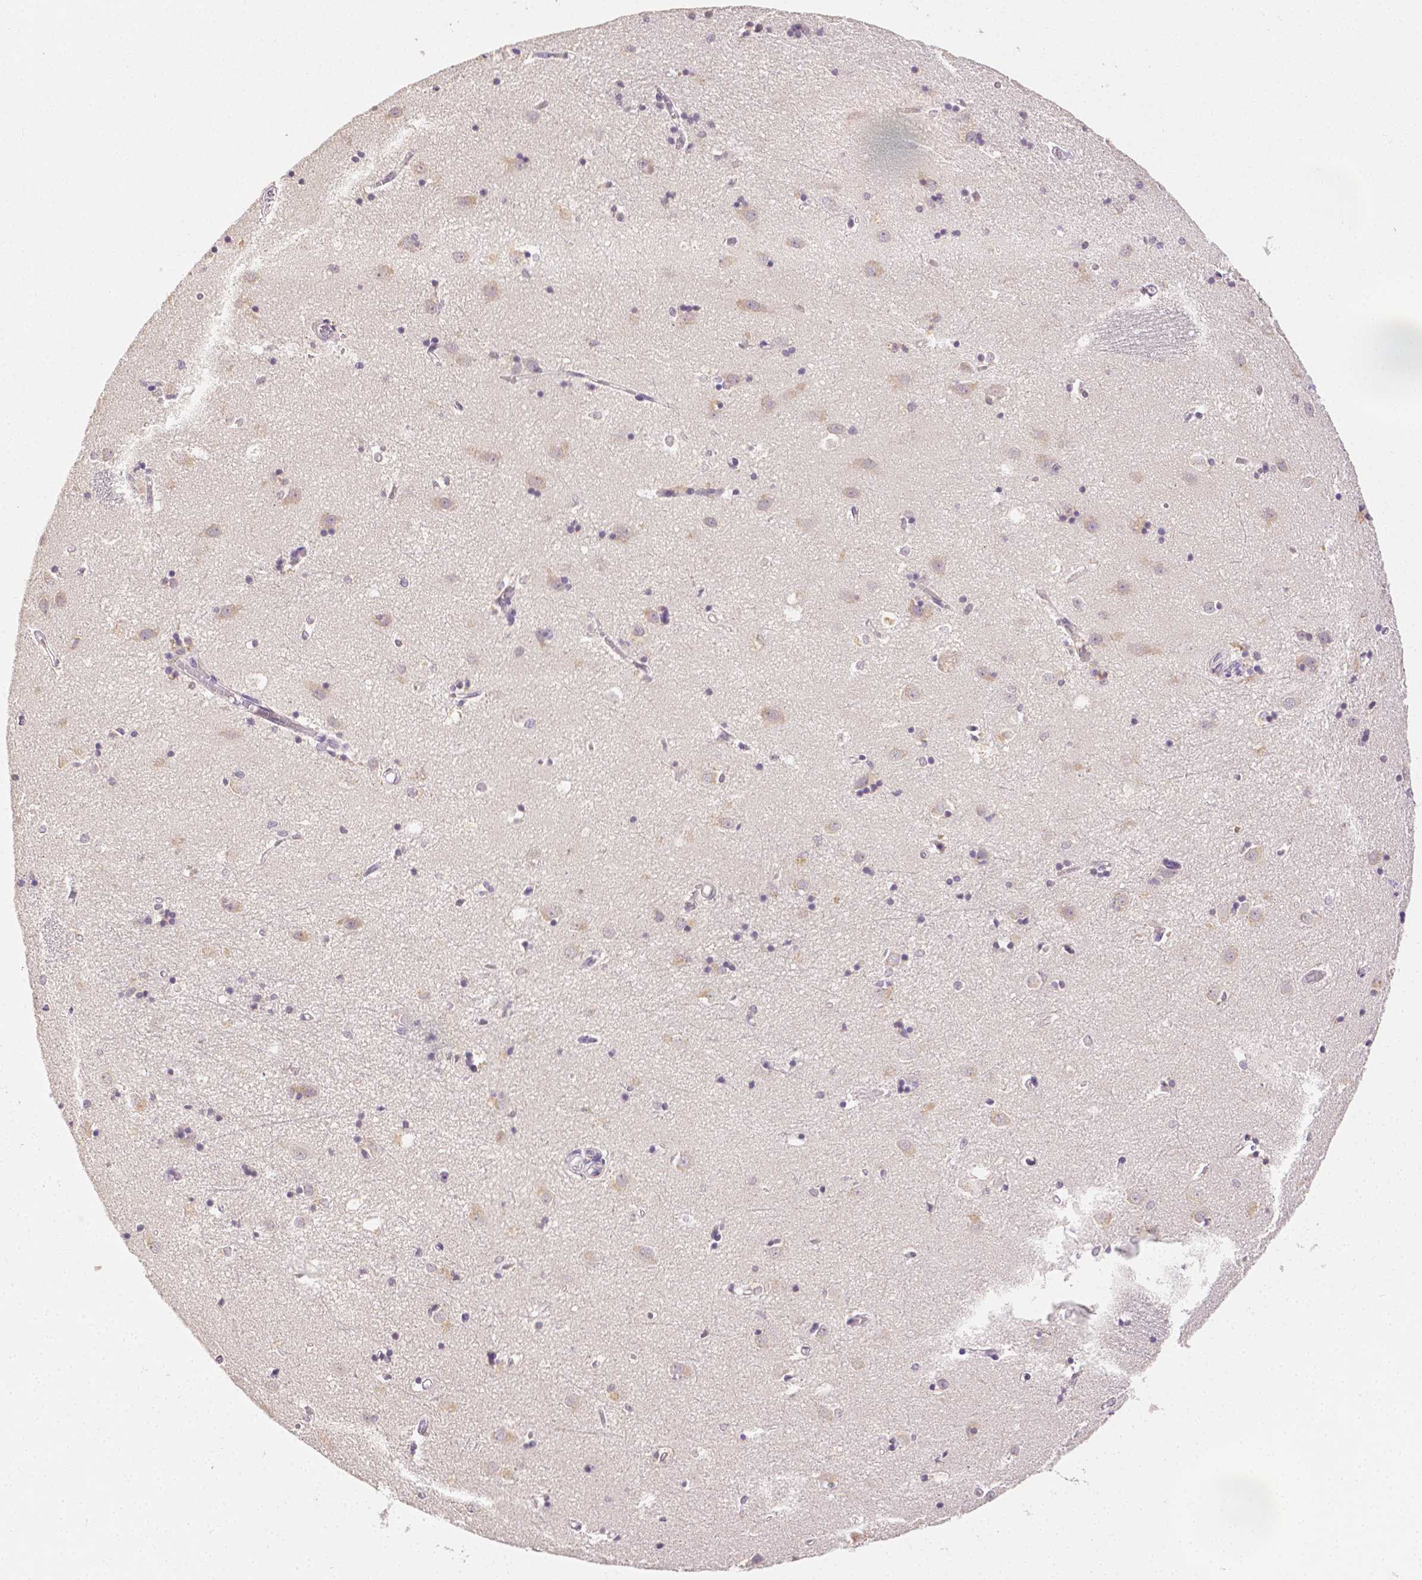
{"staining": {"intensity": "negative", "quantity": "none", "location": "none"}, "tissue": "caudate", "cell_type": "Glial cells", "image_type": "normal", "snomed": [{"axis": "morphology", "description": "Normal tissue, NOS"}, {"axis": "topography", "description": "Lateral ventricle wall"}], "caption": "Immunohistochemistry photomicrograph of normal caudate: caudate stained with DAB (3,3'-diaminobenzidine) shows no significant protein staining in glial cells.", "gene": "TGM1", "patient": {"sex": "male", "age": 54}}